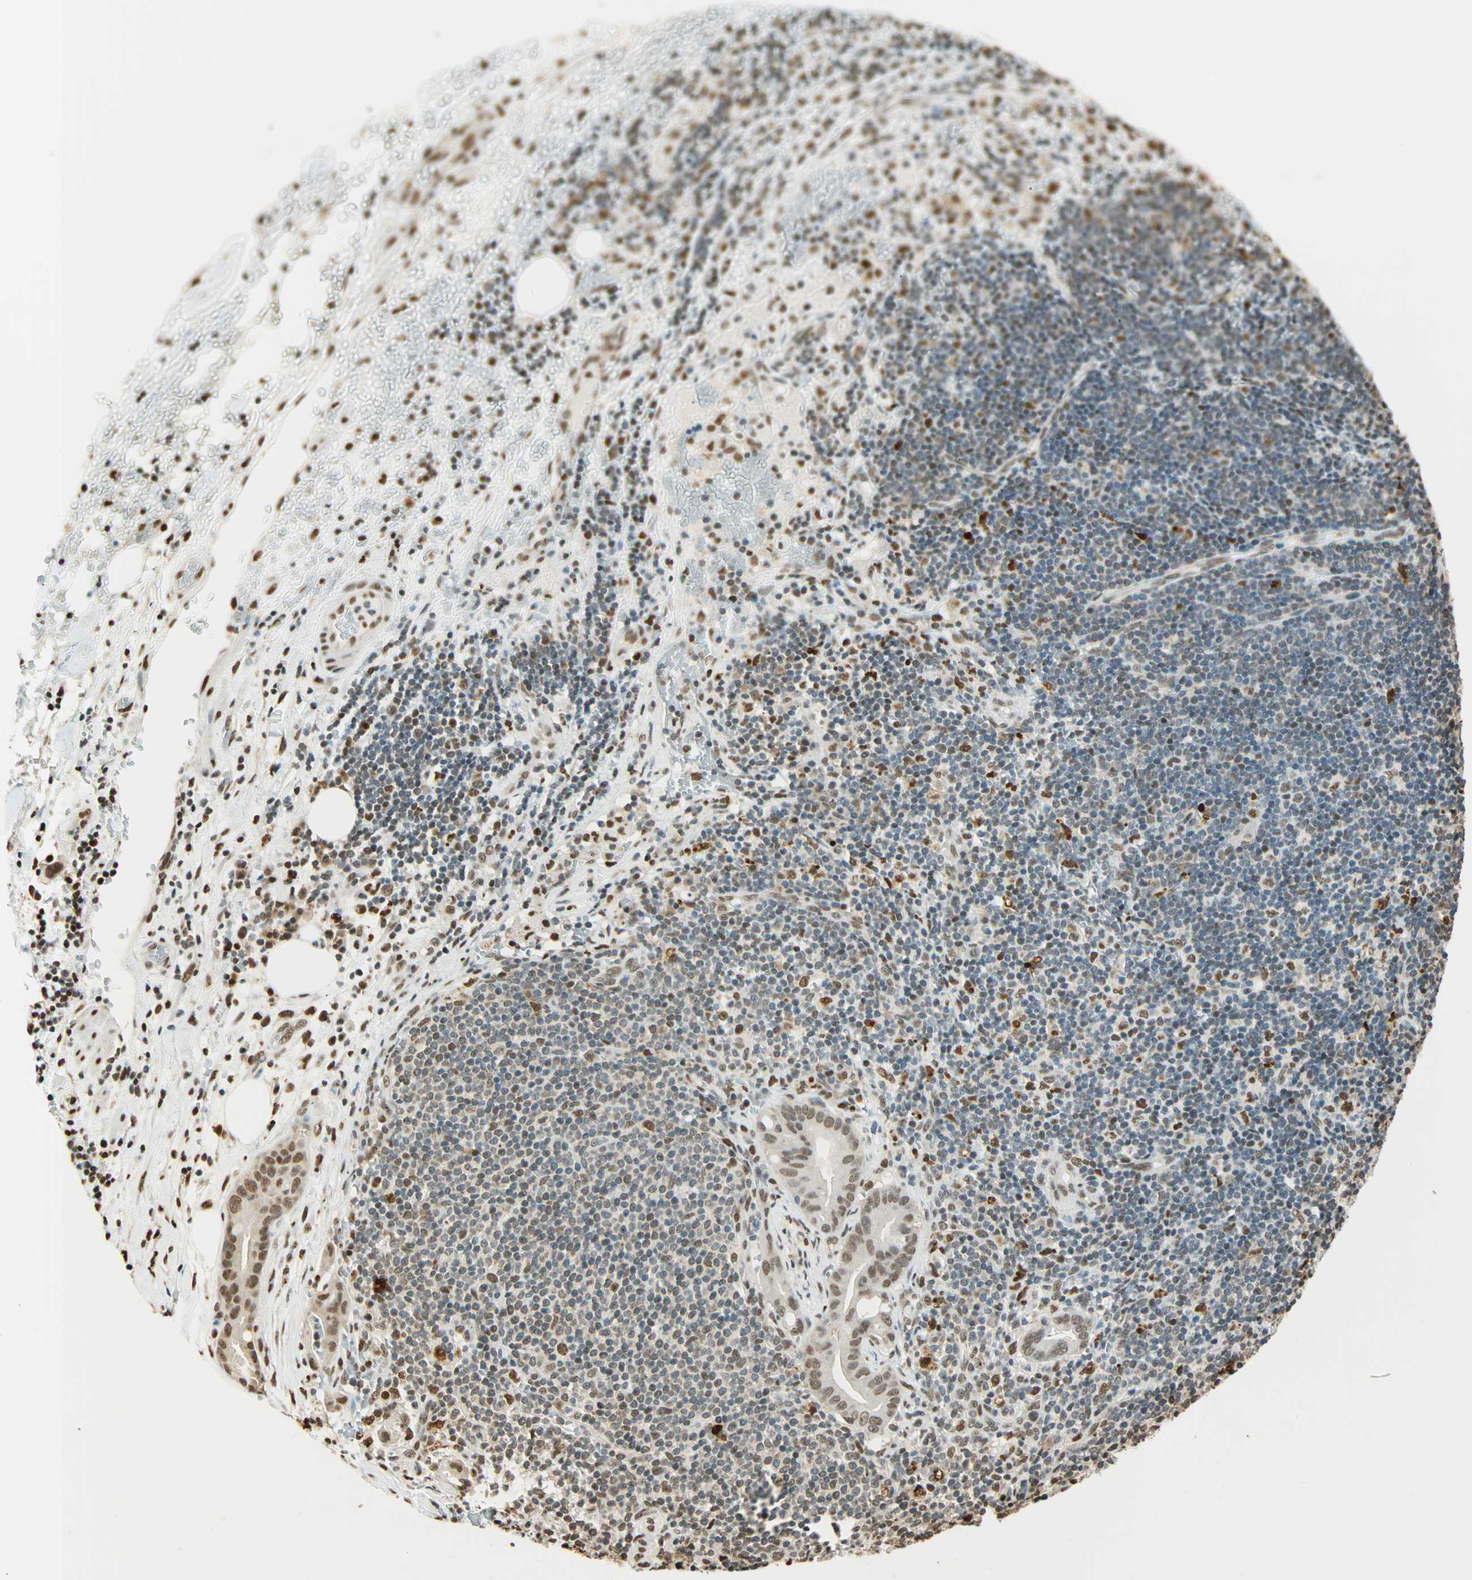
{"staining": {"intensity": "moderate", "quantity": ">75%", "location": "nuclear"}, "tissue": "liver cancer", "cell_type": "Tumor cells", "image_type": "cancer", "snomed": [{"axis": "morphology", "description": "Cholangiocarcinoma"}, {"axis": "topography", "description": "Liver"}], "caption": "Immunohistochemical staining of liver cancer displays medium levels of moderate nuclear protein expression in about >75% of tumor cells.", "gene": "FANCG", "patient": {"sex": "female", "age": 68}}